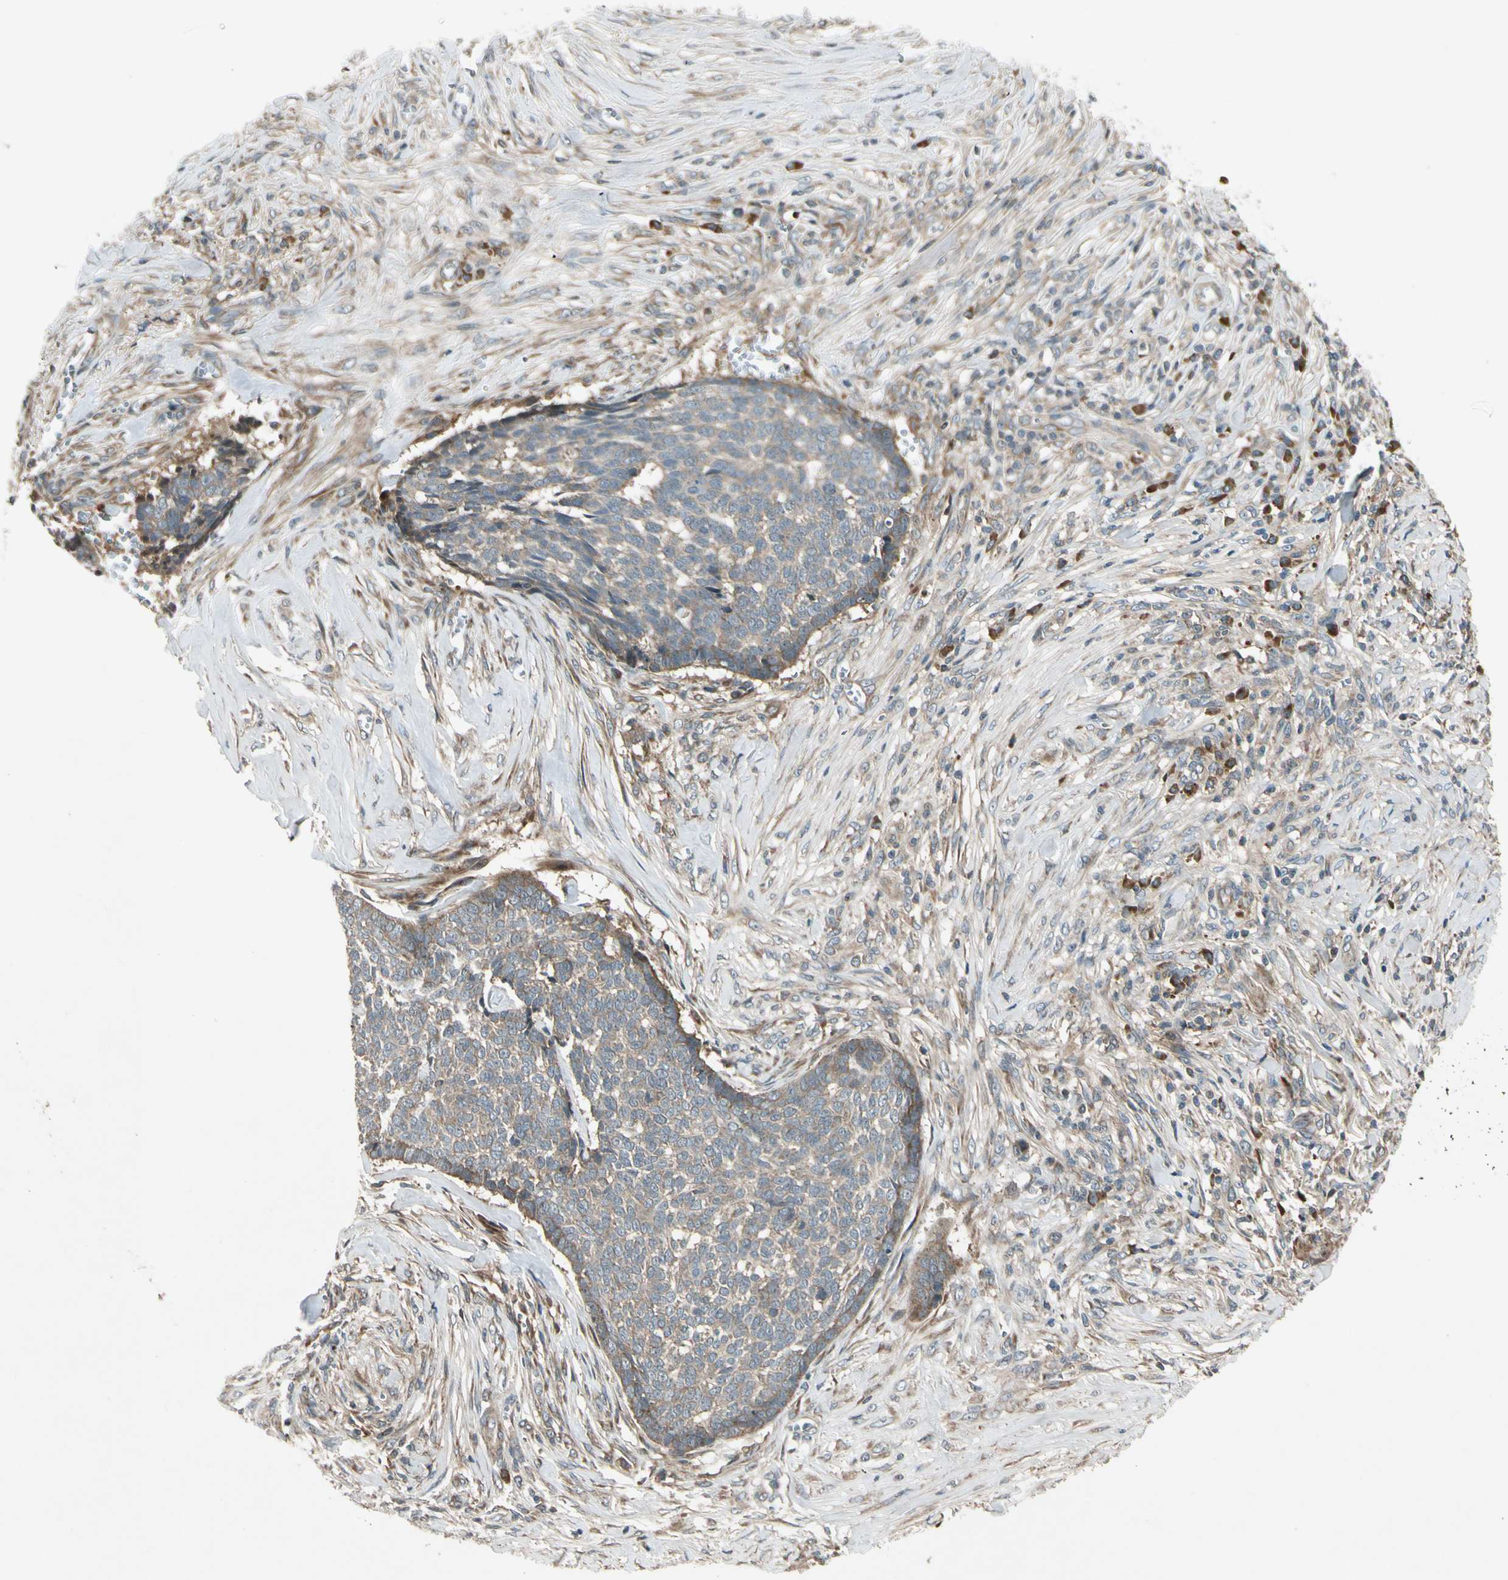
{"staining": {"intensity": "weak", "quantity": ">75%", "location": "cytoplasmic/membranous"}, "tissue": "skin cancer", "cell_type": "Tumor cells", "image_type": "cancer", "snomed": [{"axis": "morphology", "description": "Basal cell carcinoma"}, {"axis": "topography", "description": "Skin"}], "caption": "Skin cancer (basal cell carcinoma) stained for a protein (brown) demonstrates weak cytoplasmic/membranous positive staining in about >75% of tumor cells.", "gene": "ACVR1C", "patient": {"sex": "male", "age": 84}}